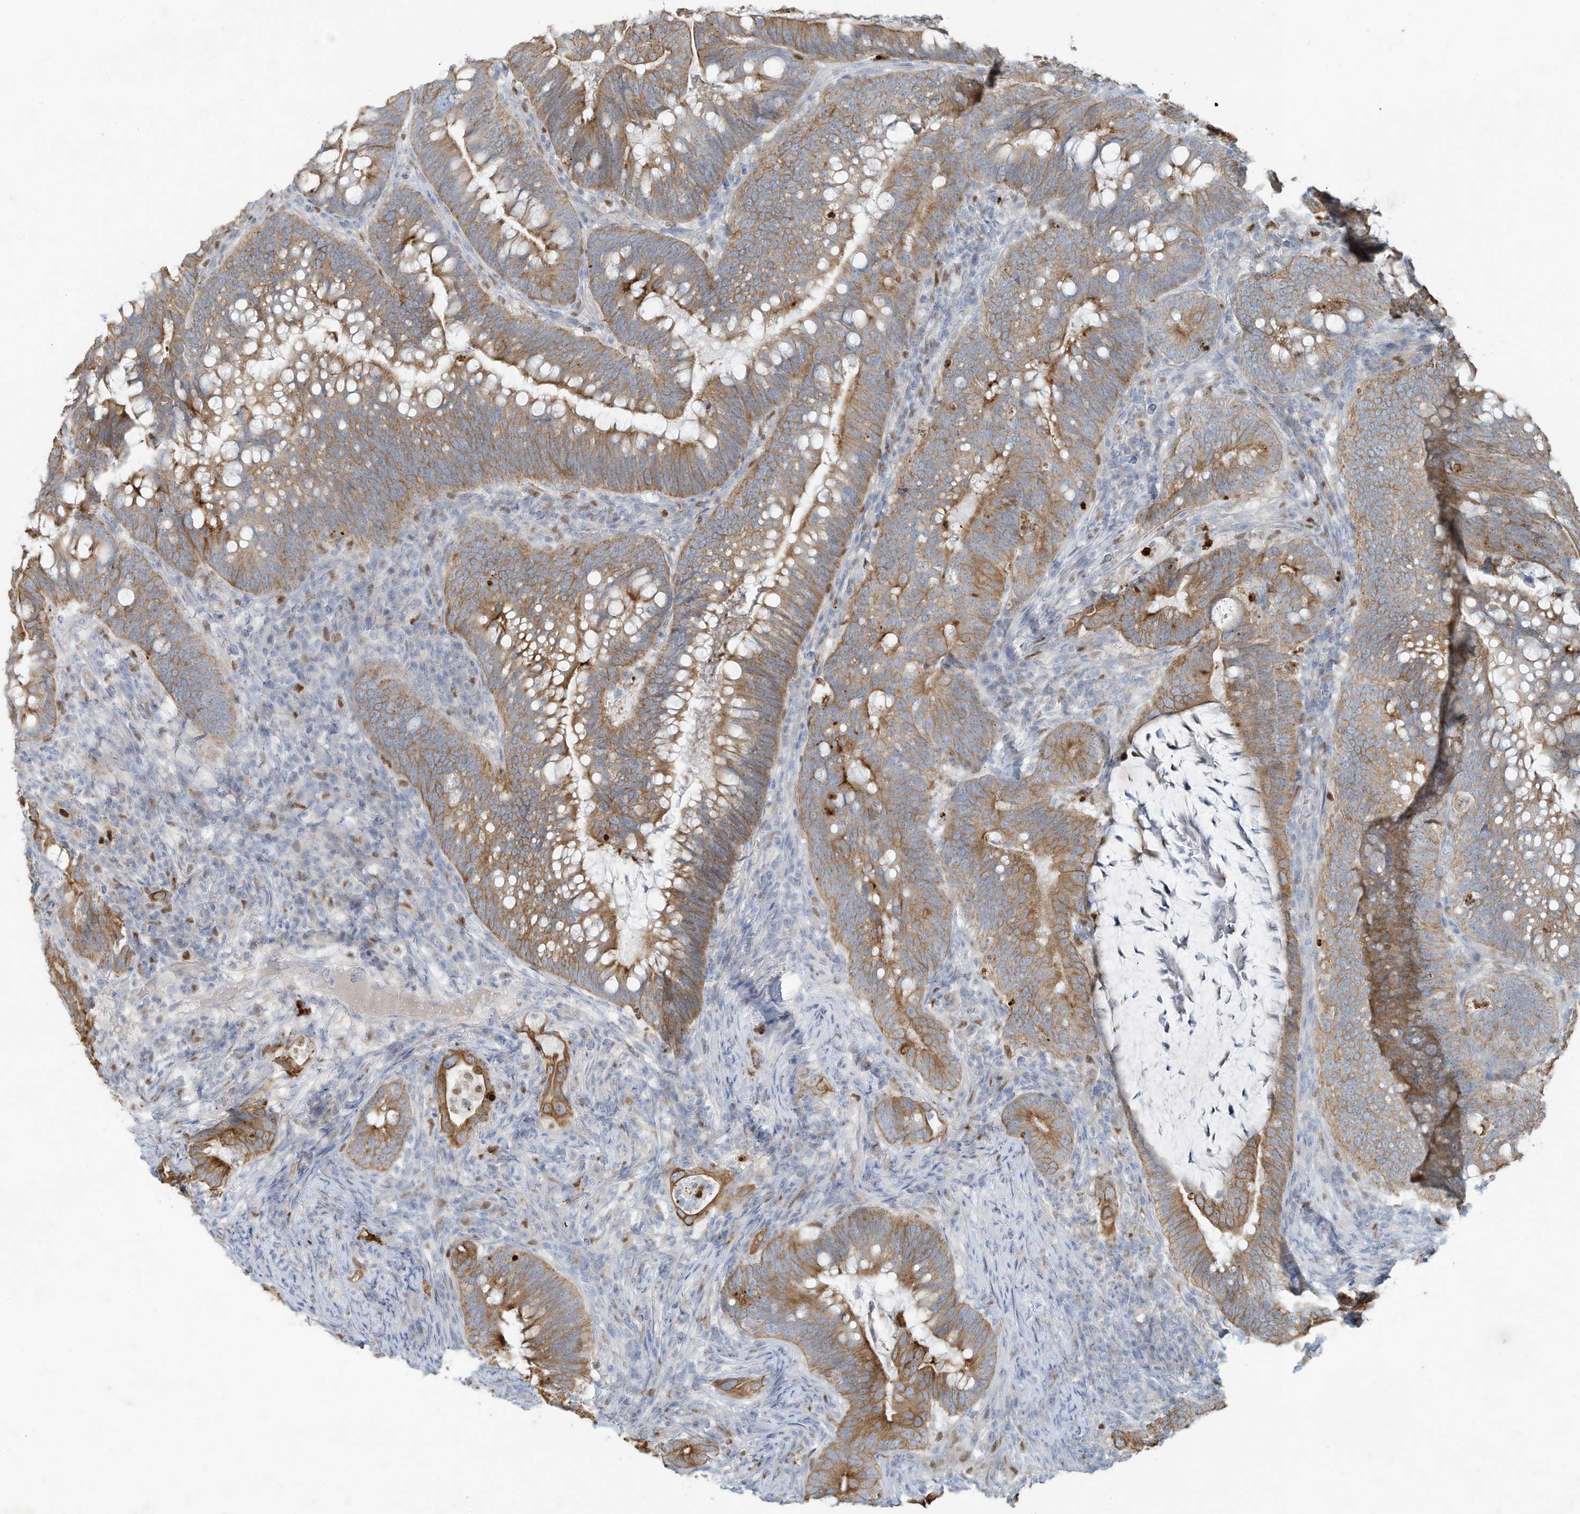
{"staining": {"intensity": "moderate", "quantity": ">75%", "location": "cytoplasmic/membranous"}, "tissue": "colorectal cancer", "cell_type": "Tumor cells", "image_type": "cancer", "snomed": [{"axis": "morphology", "description": "Adenocarcinoma, NOS"}, {"axis": "topography", "description": "Colon"}], "caption": "Moderate cytoplasmic/membranous expression is present in approximately >75% of tumor cells in colorectal cancer (adenocarcinoma).", "gene": "TUBE1", "patient": {"sex": "female", "age": 66}}